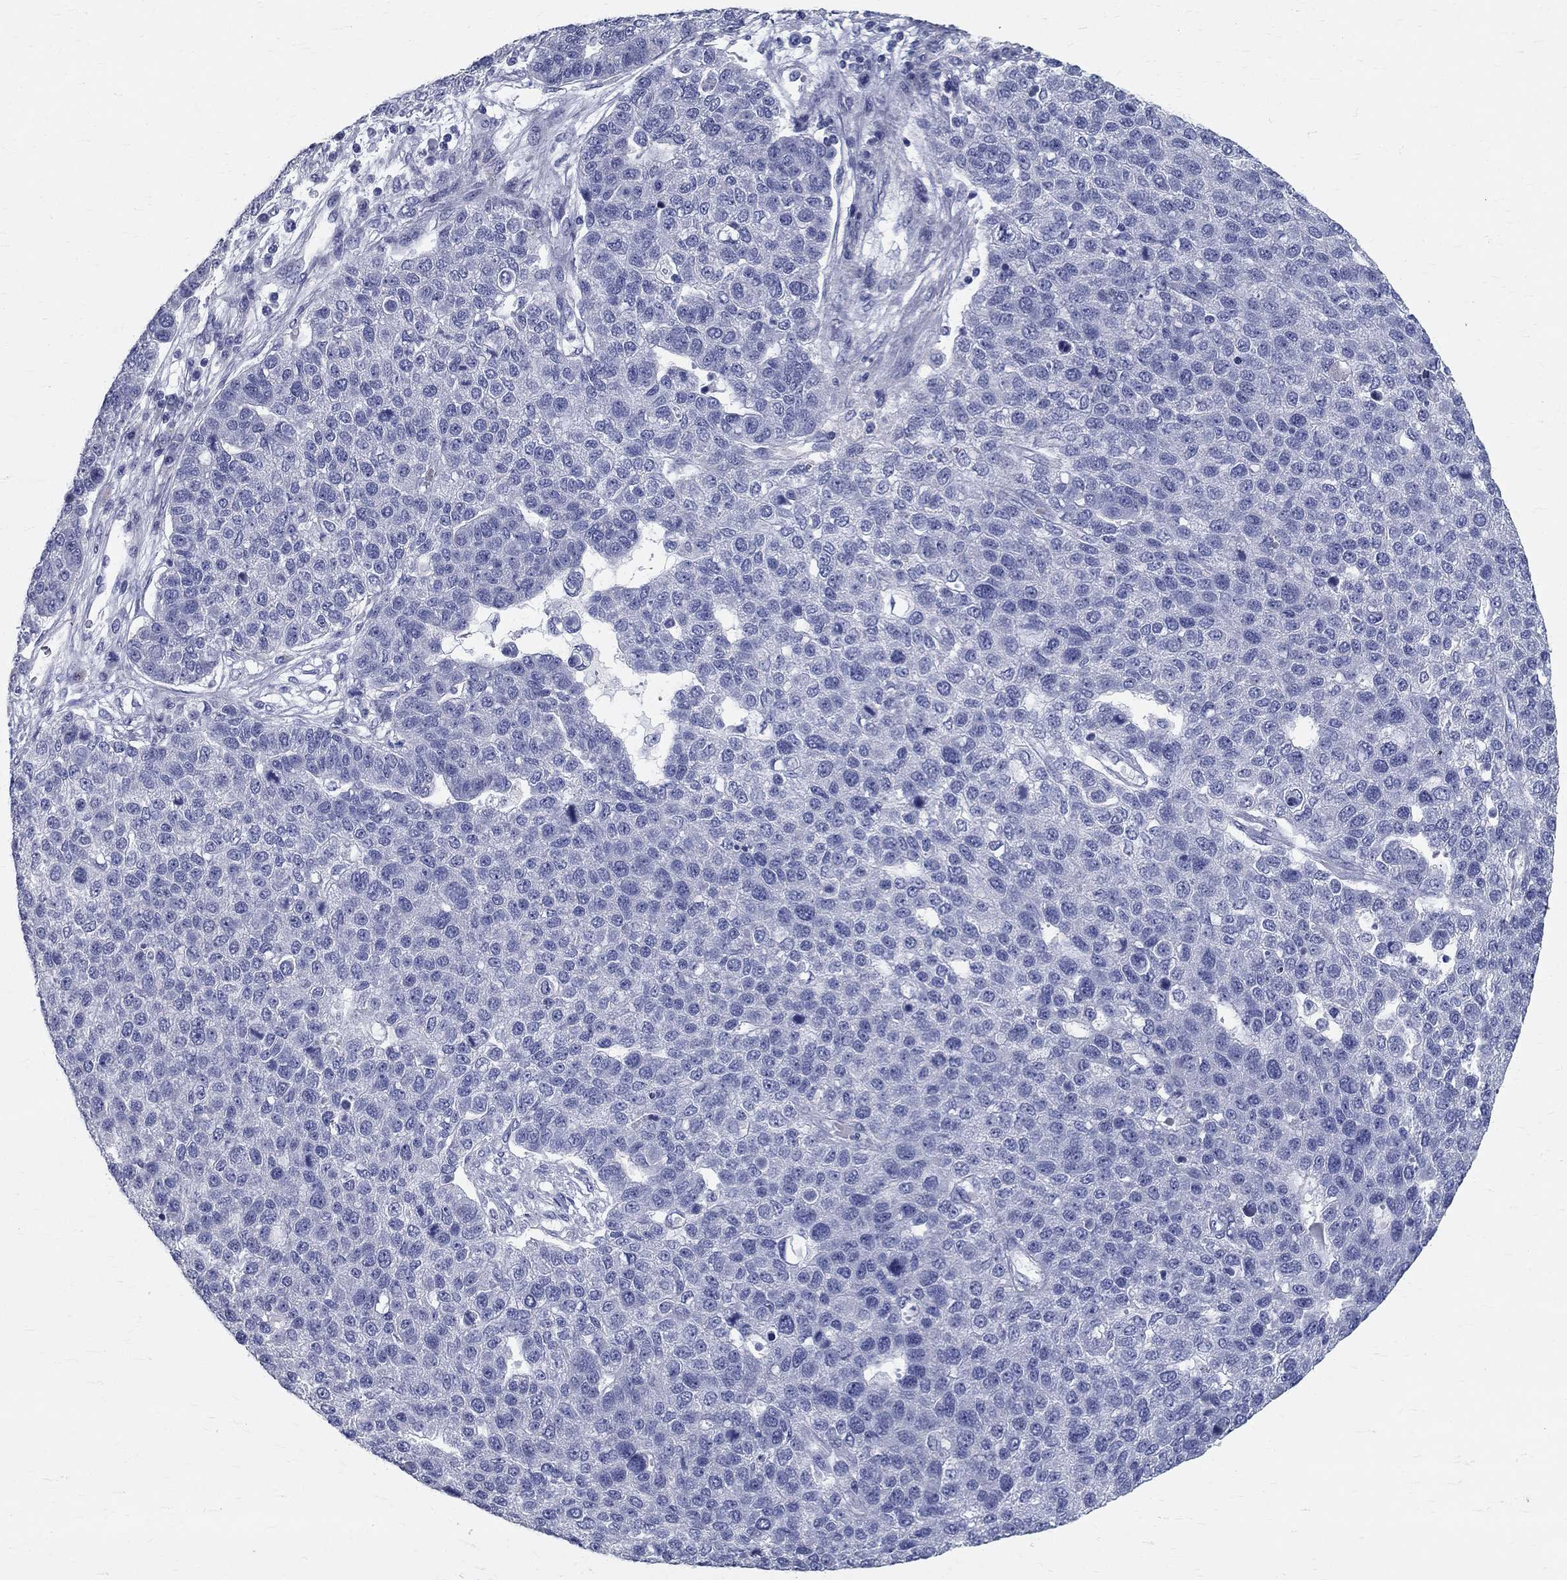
{"staining": {"intensity": "negative", "quantity": "none", "location": "none"}, "tissue": "pancreatic cancer", "cell_type": "Tumor cells", "image_type": "cancer", "snomed": [{"axis": "morphology", "description": "Adenocarcinoma, NOS"}, {"axis": "topography", "description": "Pancreas"}], "caption": "The image demonstrates no staining of tumor cells in pancreatic cancer (adenocarcinoma).", "gene": "TGM4", "patient": {"sex": "female", "age": 61}}